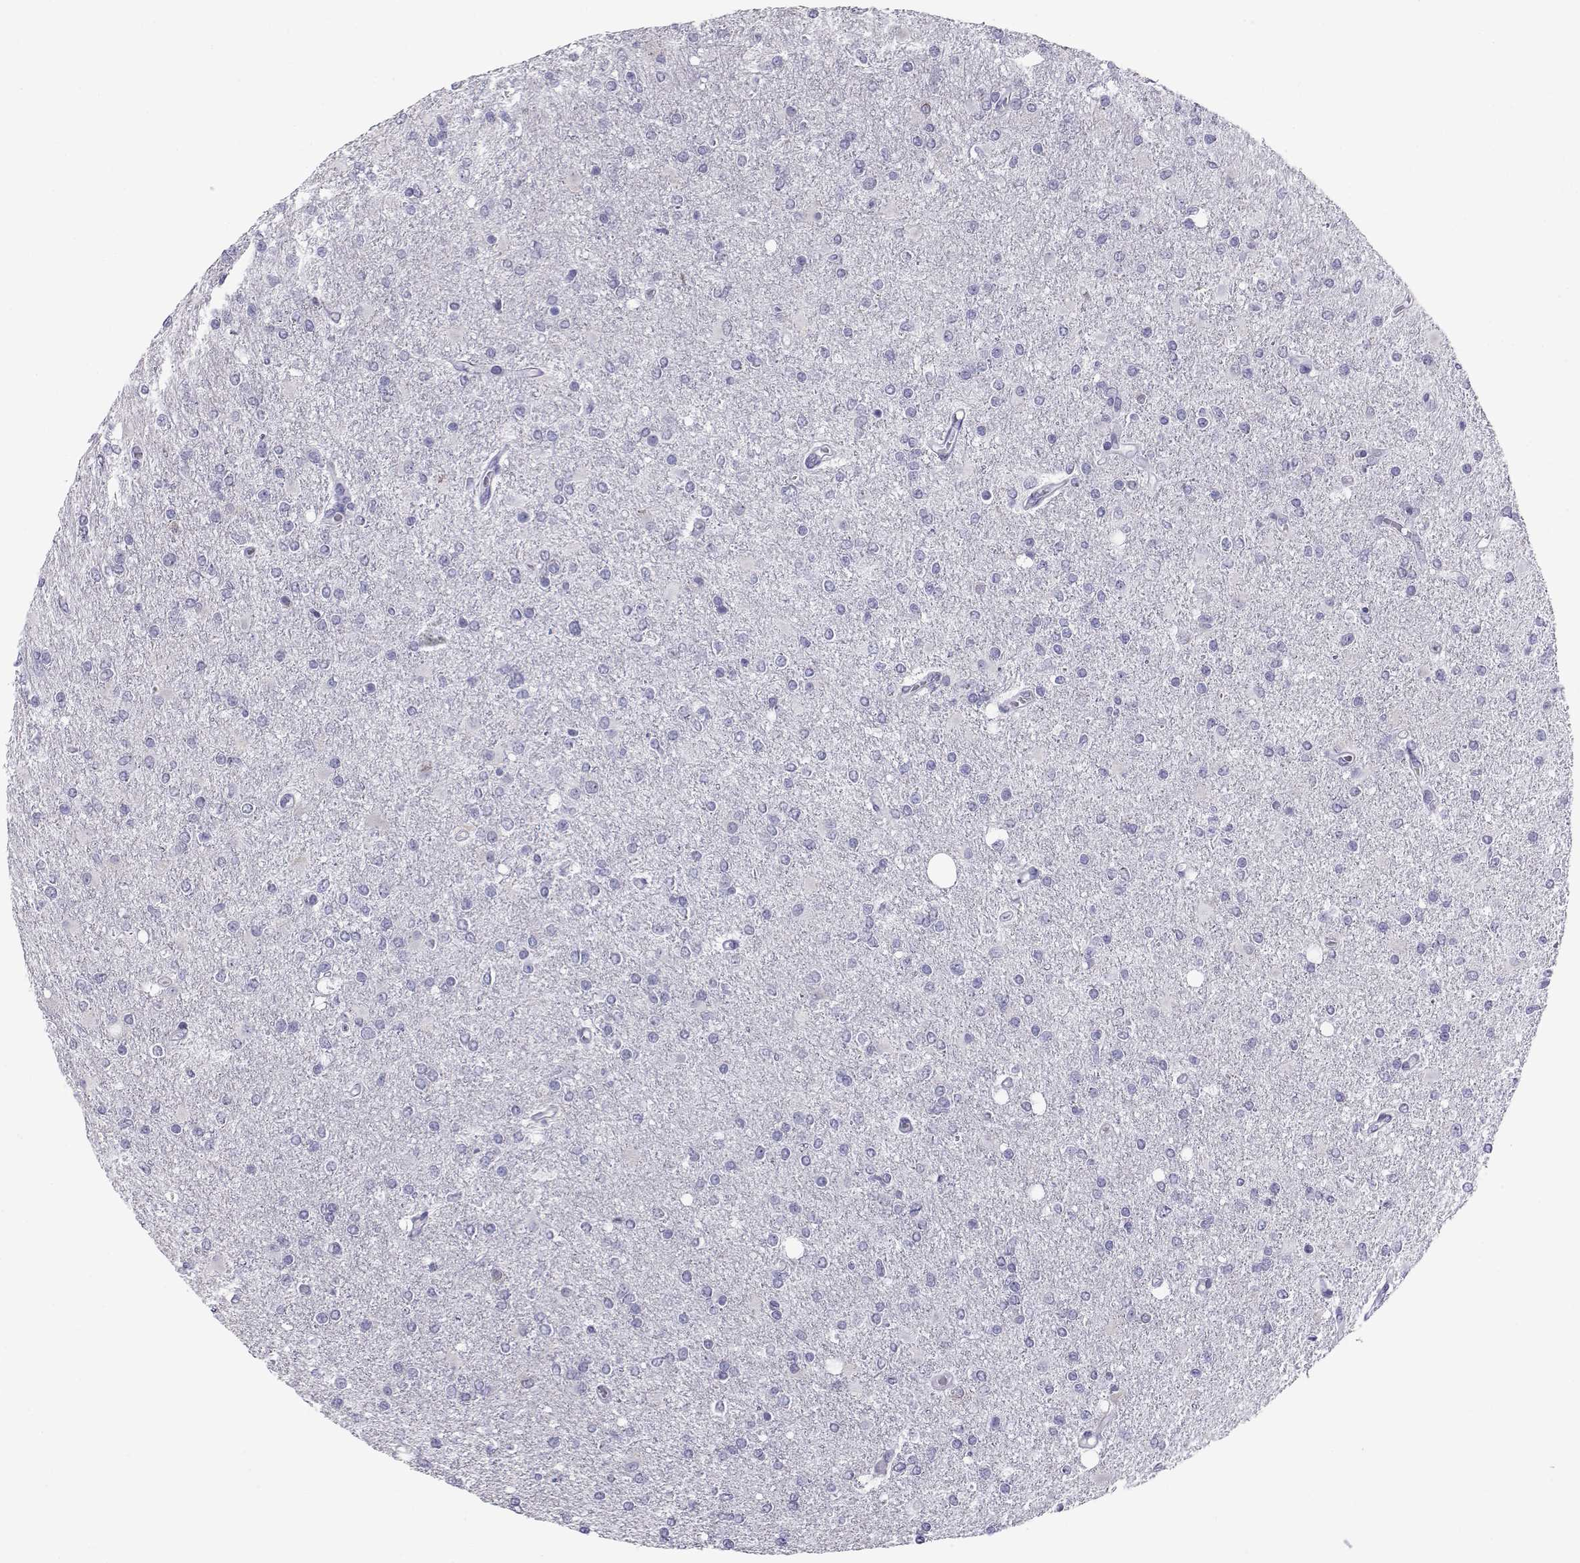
{"staining": {"intensity": "negative", "quantity": "none", "location": "none"}, "tissue": "glioma", "cell_type": "Tumor cells", "image_type": "cancer", "snomed": [{"axis": "morphology", "description": "Glioma, malignant, High grade"}, {"axis": "topography", "description": "Cerebral cortex"}], "caption": "Tumor cells are negative for brown protein staining in glioma.", "gene": "RNASE12", "patient": {"sex": "male", "age": 70}}